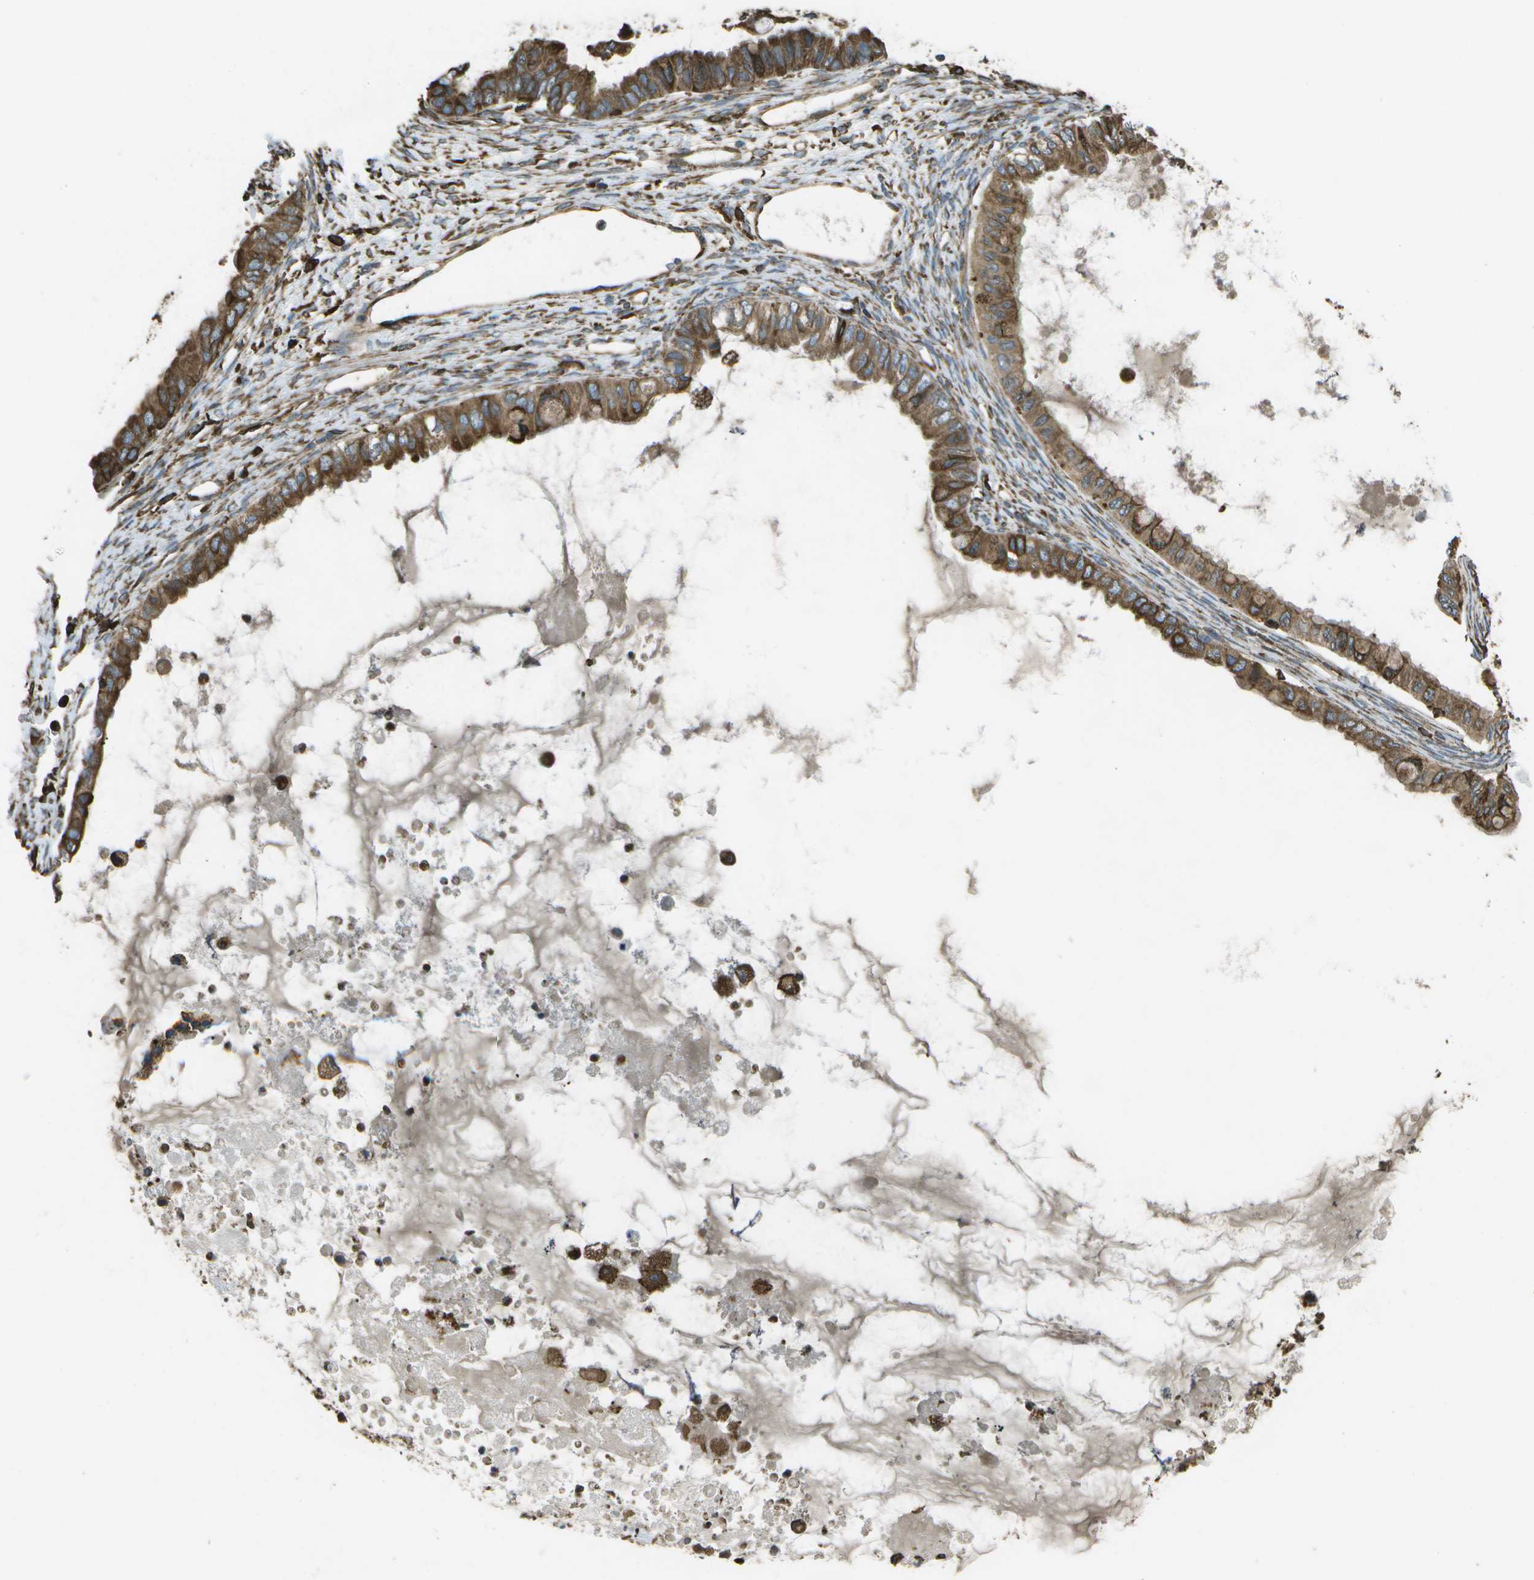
{"staining": {"intensity": "strong", "quantity": ">75%", "location": "cytoplasmic/membranous"}, "tissue": "ovarian cancer", "cell_type": "Tumor cells", "image_type": "cancer", "snomed": [{"axis": "morphology", "description": "Cystadenocarcinoma, mucinous, NOS"}, {"axis": "topography", "description": "Ovary"}], "caption": "DAB immunohistochemical staining of mucinous cystadenocarcinoma (ovarian) exhibits strong cytoplasmic/membranous protein expression in approximately >75% of tumor cells.", "gene": "PDIA4", "patient": {"sex": "female", "age": 80}}